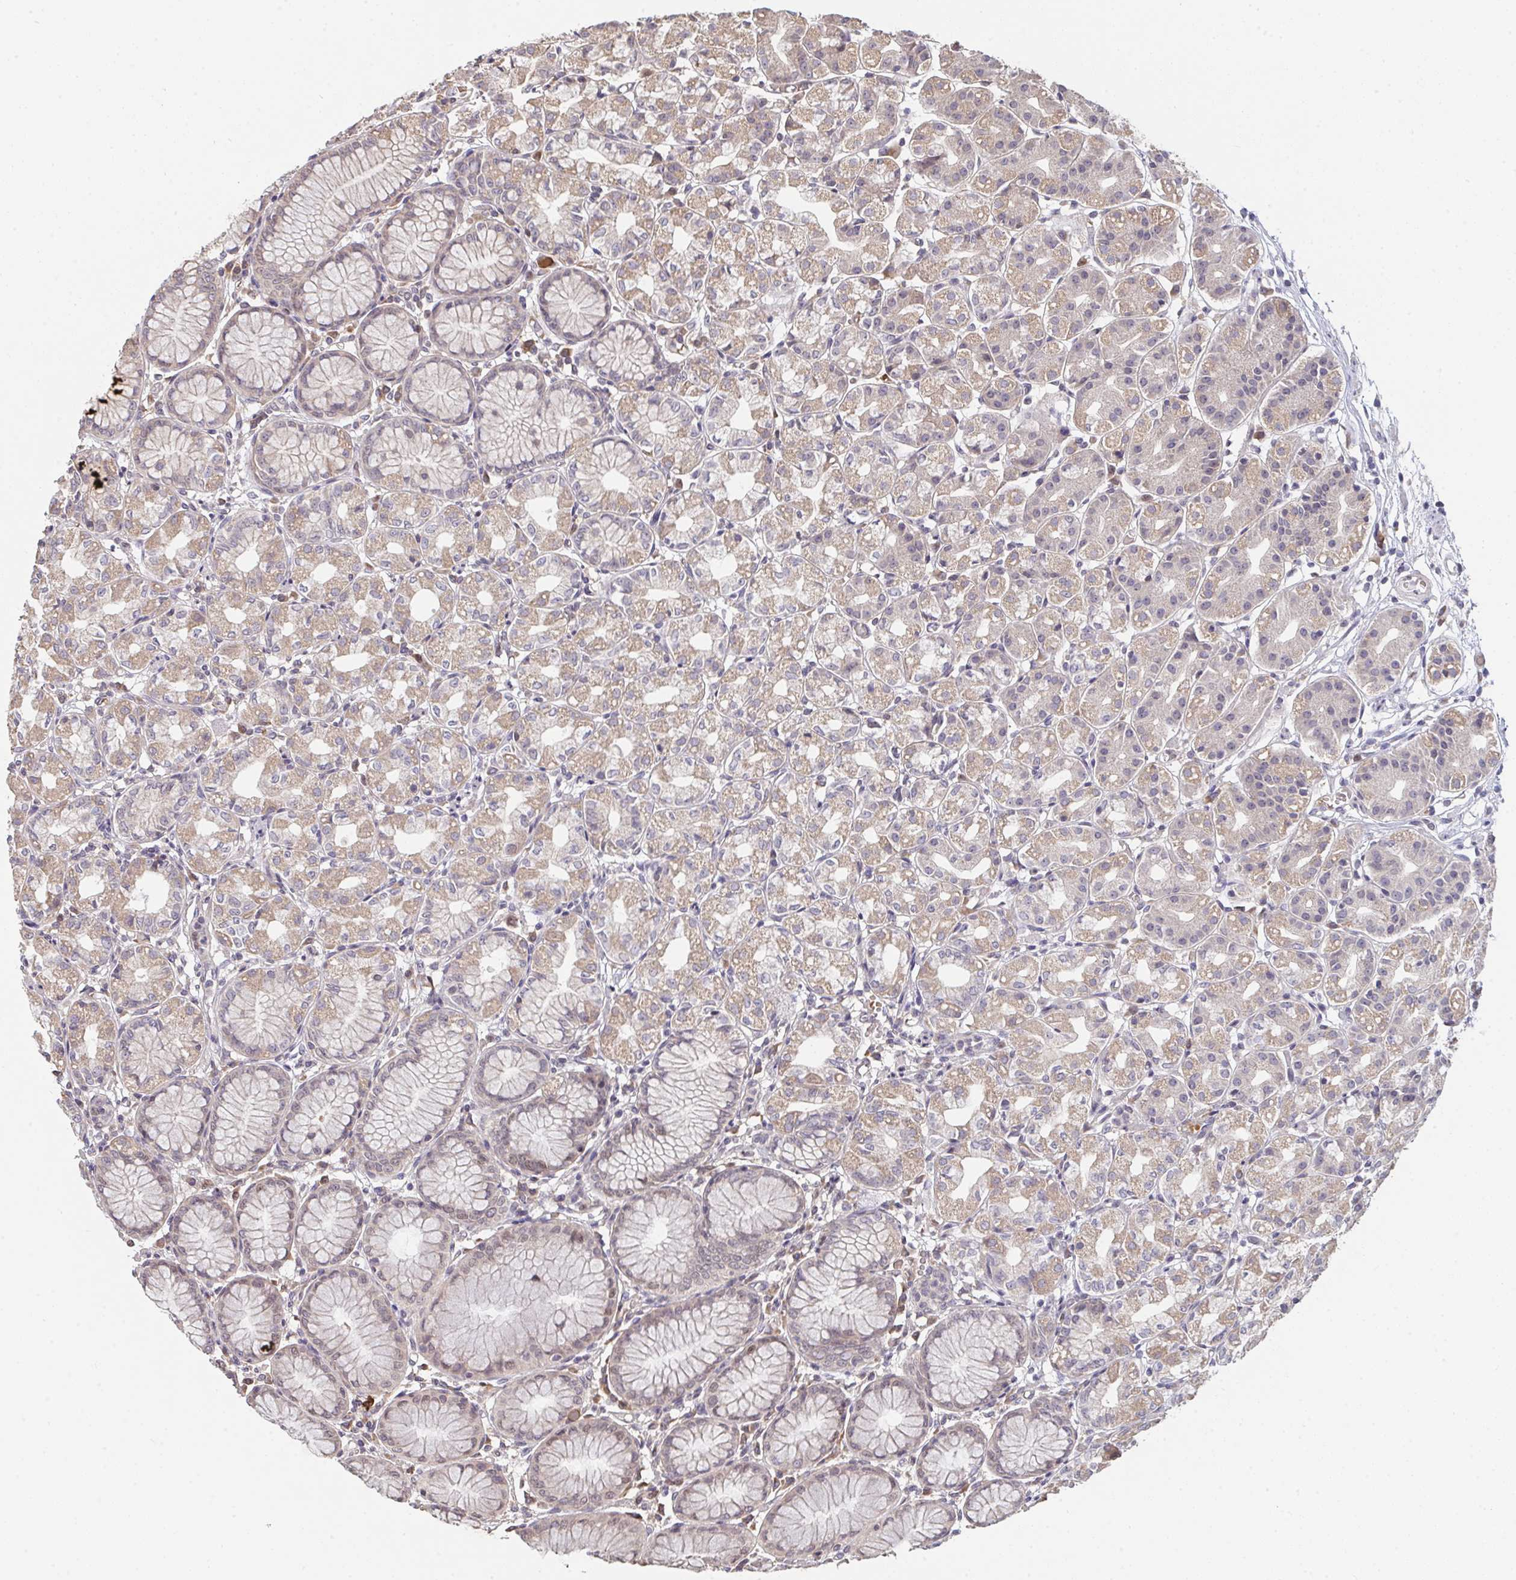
{"staining": {"intensity": "moderate", "quantity": "25%-75%", "location": "cytoplasmic/membranous"}, "tissue": "stomach", "cell_type": "Glandular cells", "image_type": "normal", "snomed": [{"axis": "morphology", "description": "Normal tissue, NOS"}, {"axis": "topography", "description": "Stomach"}], "caption": "This image reveals IHC staining of normal human stomach, with medium moderate cytoplasmic/membranous positivity in about 25%-75% of glandular cells.", "gene": "SAP30", "patient": {"sex": "female", "age": 57}}